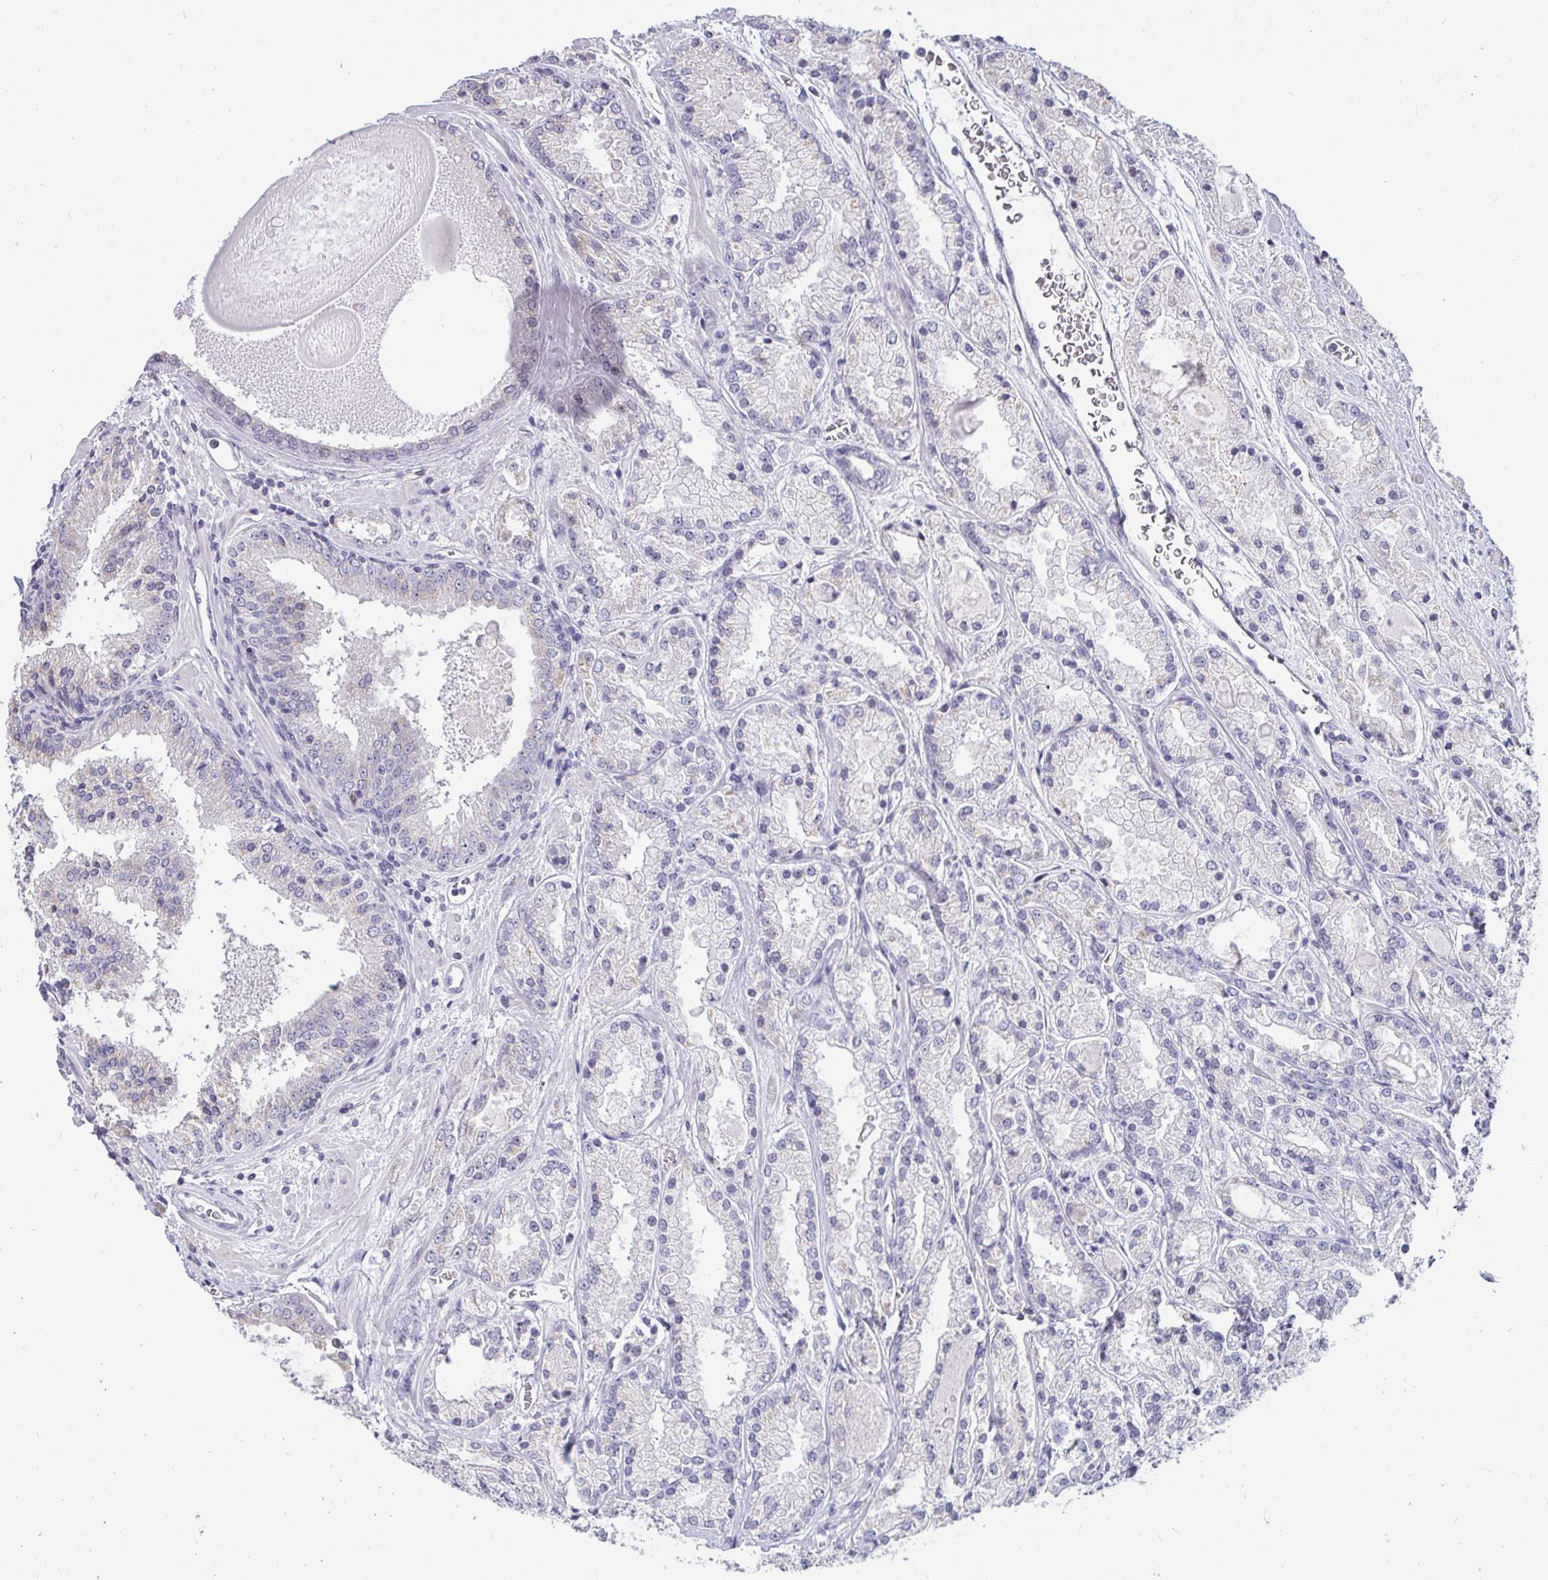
{"staining": {"intensity": "negative", "quantity": "none", "location": "none"}, "tissue": "prostate cancer", "cell_type": "Tumor cells", "image_type": "cancer", "snomed": [{"axis": "morphology", "description": "Adenocarcinoma, High grade"}, {"axis": "topography", "description": "Prostate"}], "caption": "This is an immunohistochemistry micrograph of high-grade adenocarcinoma (prostate). There is no staining in tumor cells.", "gene": "ANLN", "patient": {"sex": "male", "age": 67}}